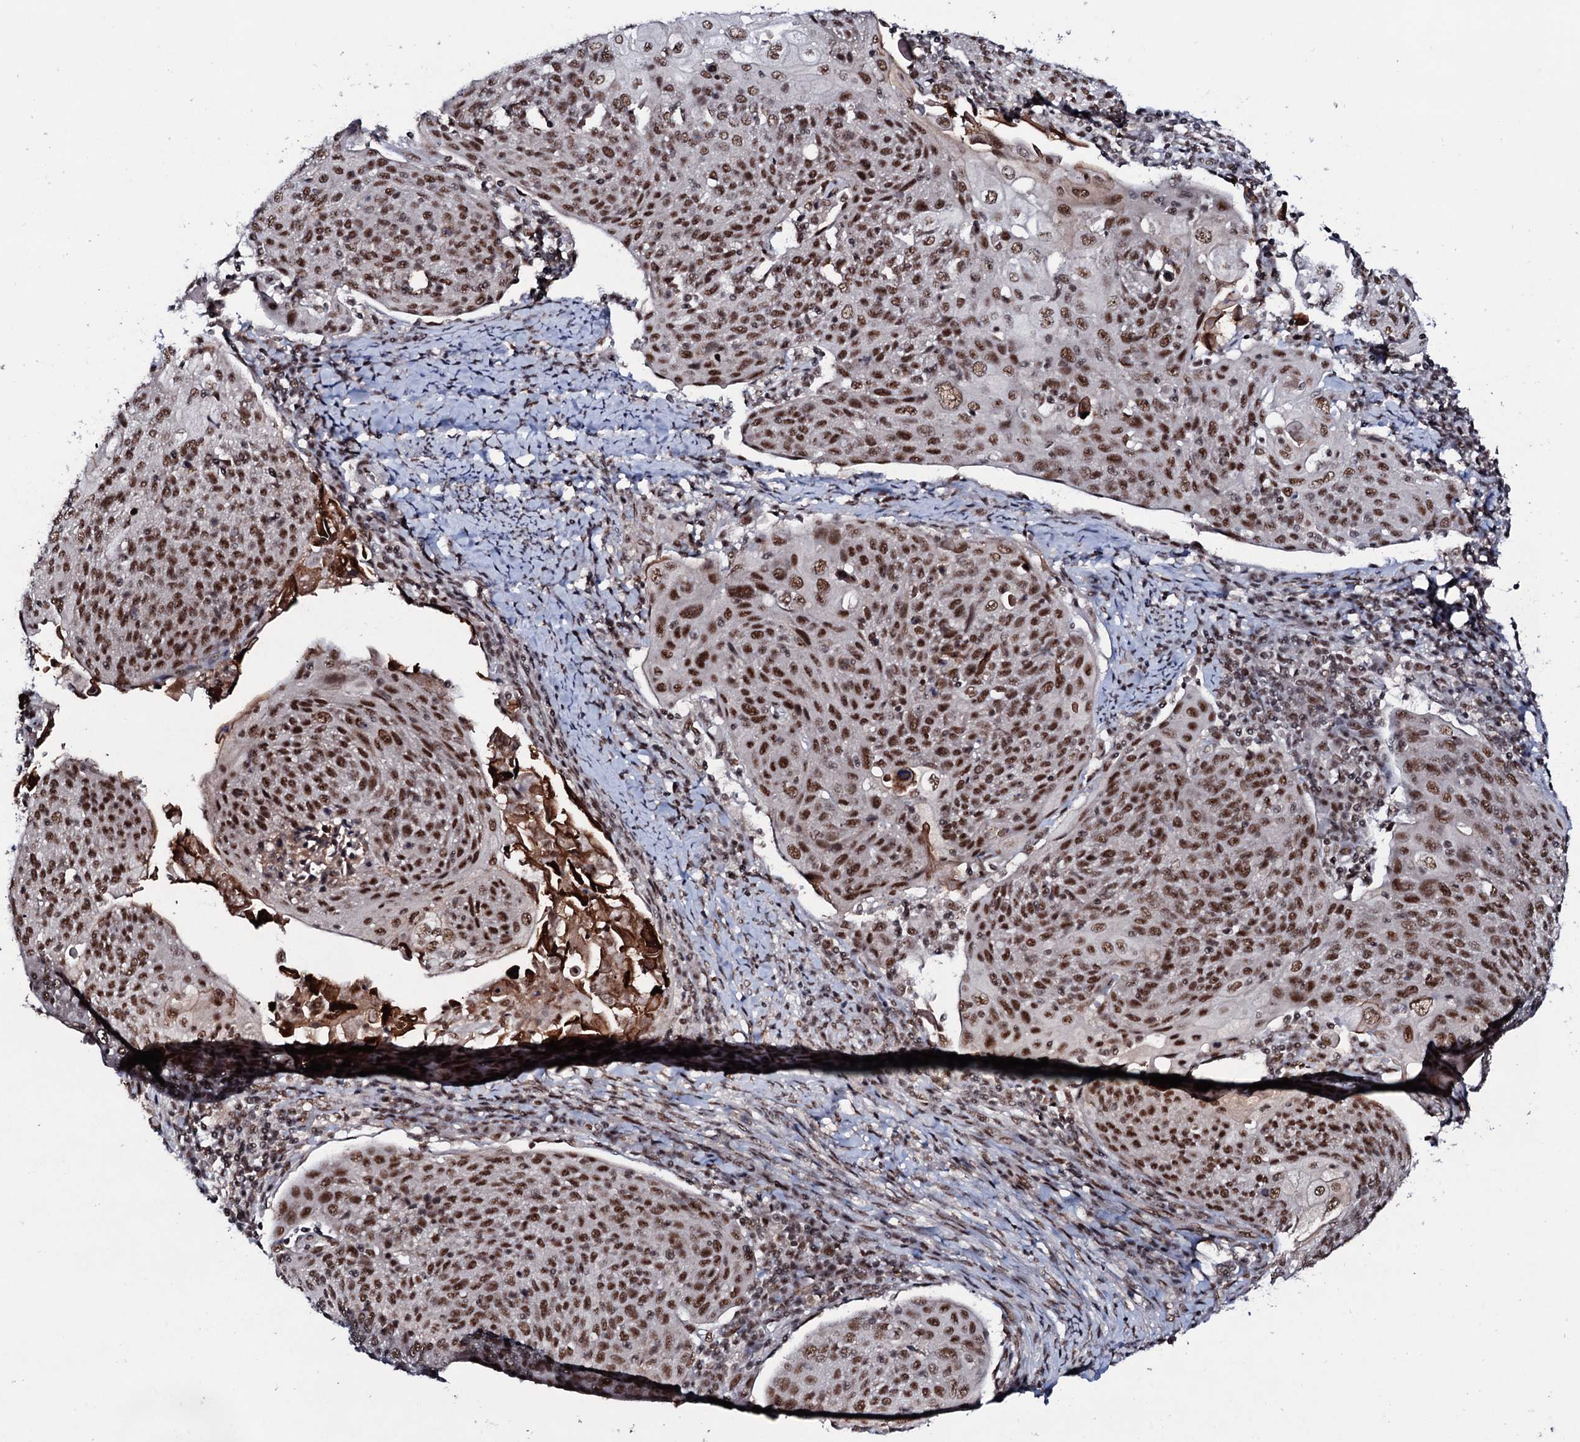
{"staining": {"intensity": "moderate", "quantity": ">75%", "location": "nuclear"}, "tissue": "cervical cancer", "cell_type": "Tumor cells", "image_type": "cancer", "snomed": [{"axis": "morphology", "description": "Squamous cell carcinoma, NOS"}, {"axis": "topography", "description": "Cervix"}], "caption": "Brown immunohistochemical staining in cervical squamous cell carcinoma displays moderate nuclear staining in approximately >75% of tumor cells. Immunohistochemistry stains the protein of interest in brown and the nuclei are stained blue.", "gene": "PRPF18", "patient": {"sex": "female", "age": 67}}